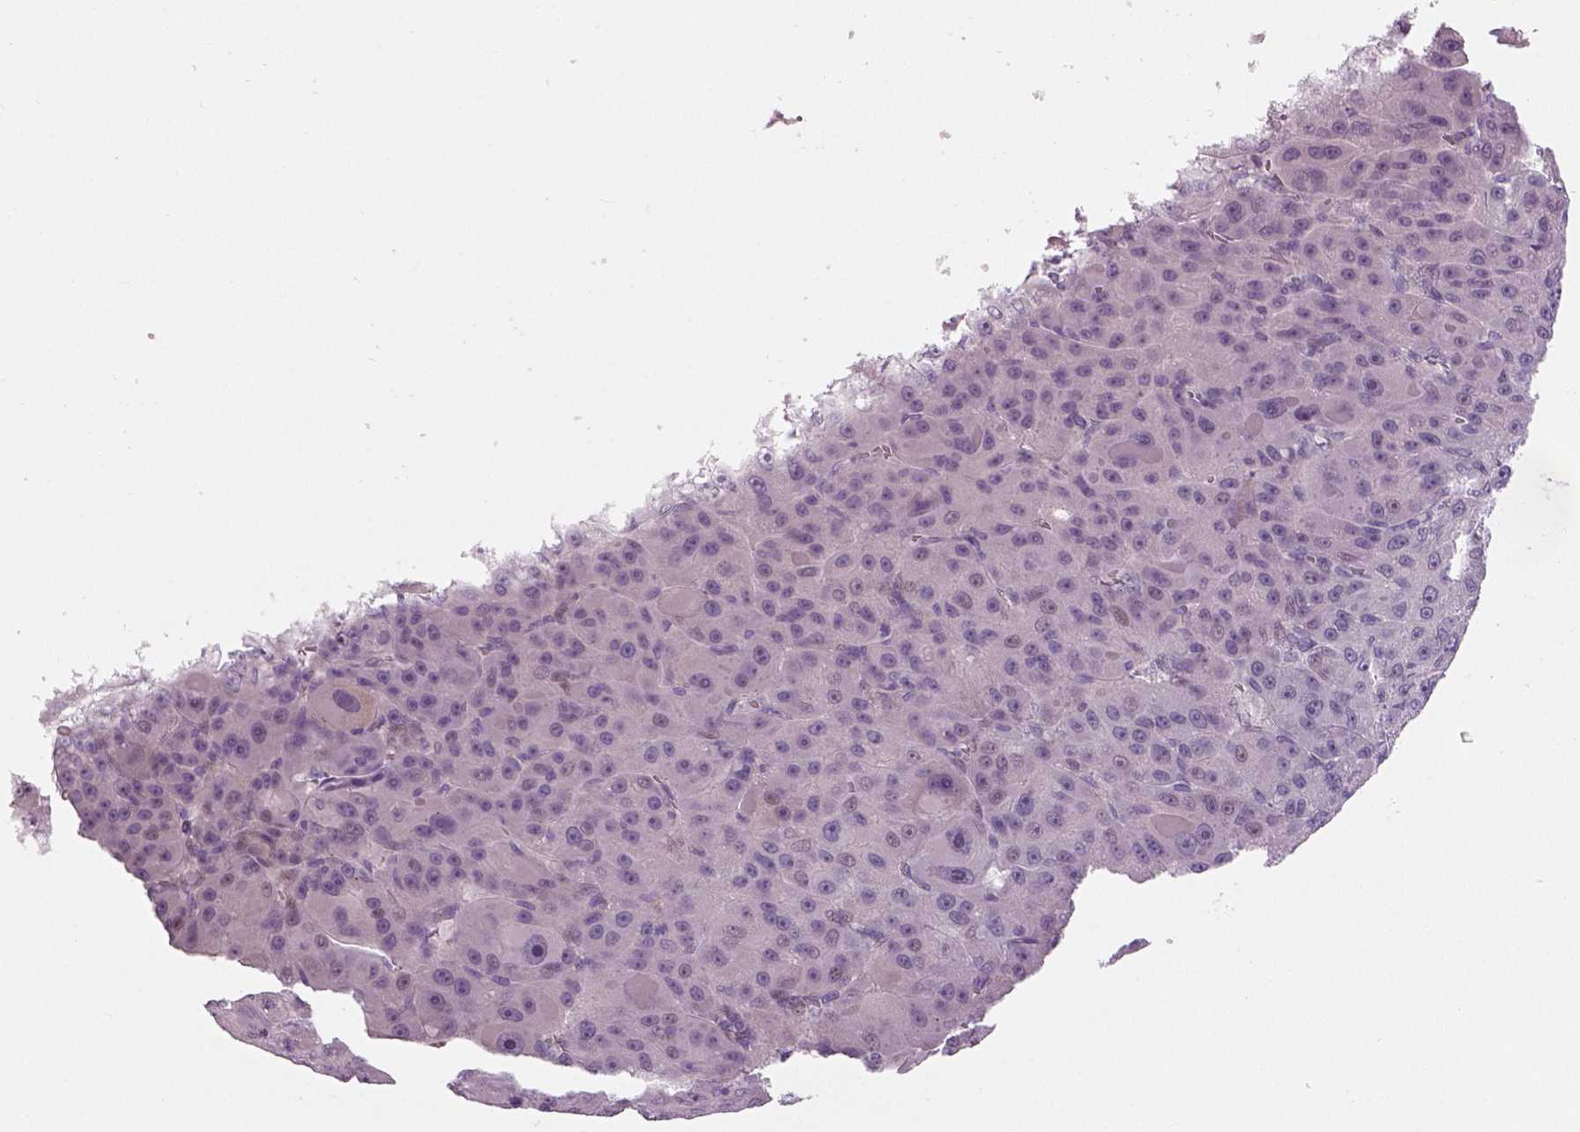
{"staining": {"intensity": "negative", "quantity": "none", "location": "none"}, "tissue": "liver cancer", "cell_type": "Tumor cells", "image_type": "cancer", "snomed": [{"axis": "morphology", "description": "Carcinoma, Hepatocellular, NOS"}, {"axis": "topography", "description": "Liver"}], "caption": "Immunohistochemistry (IHC) image of human liver cancer stained for a protein (brown), which reveals no staining in tumor cells.", "gene": "NECAB1", "patient": {"sex": "male", "age": 76}}